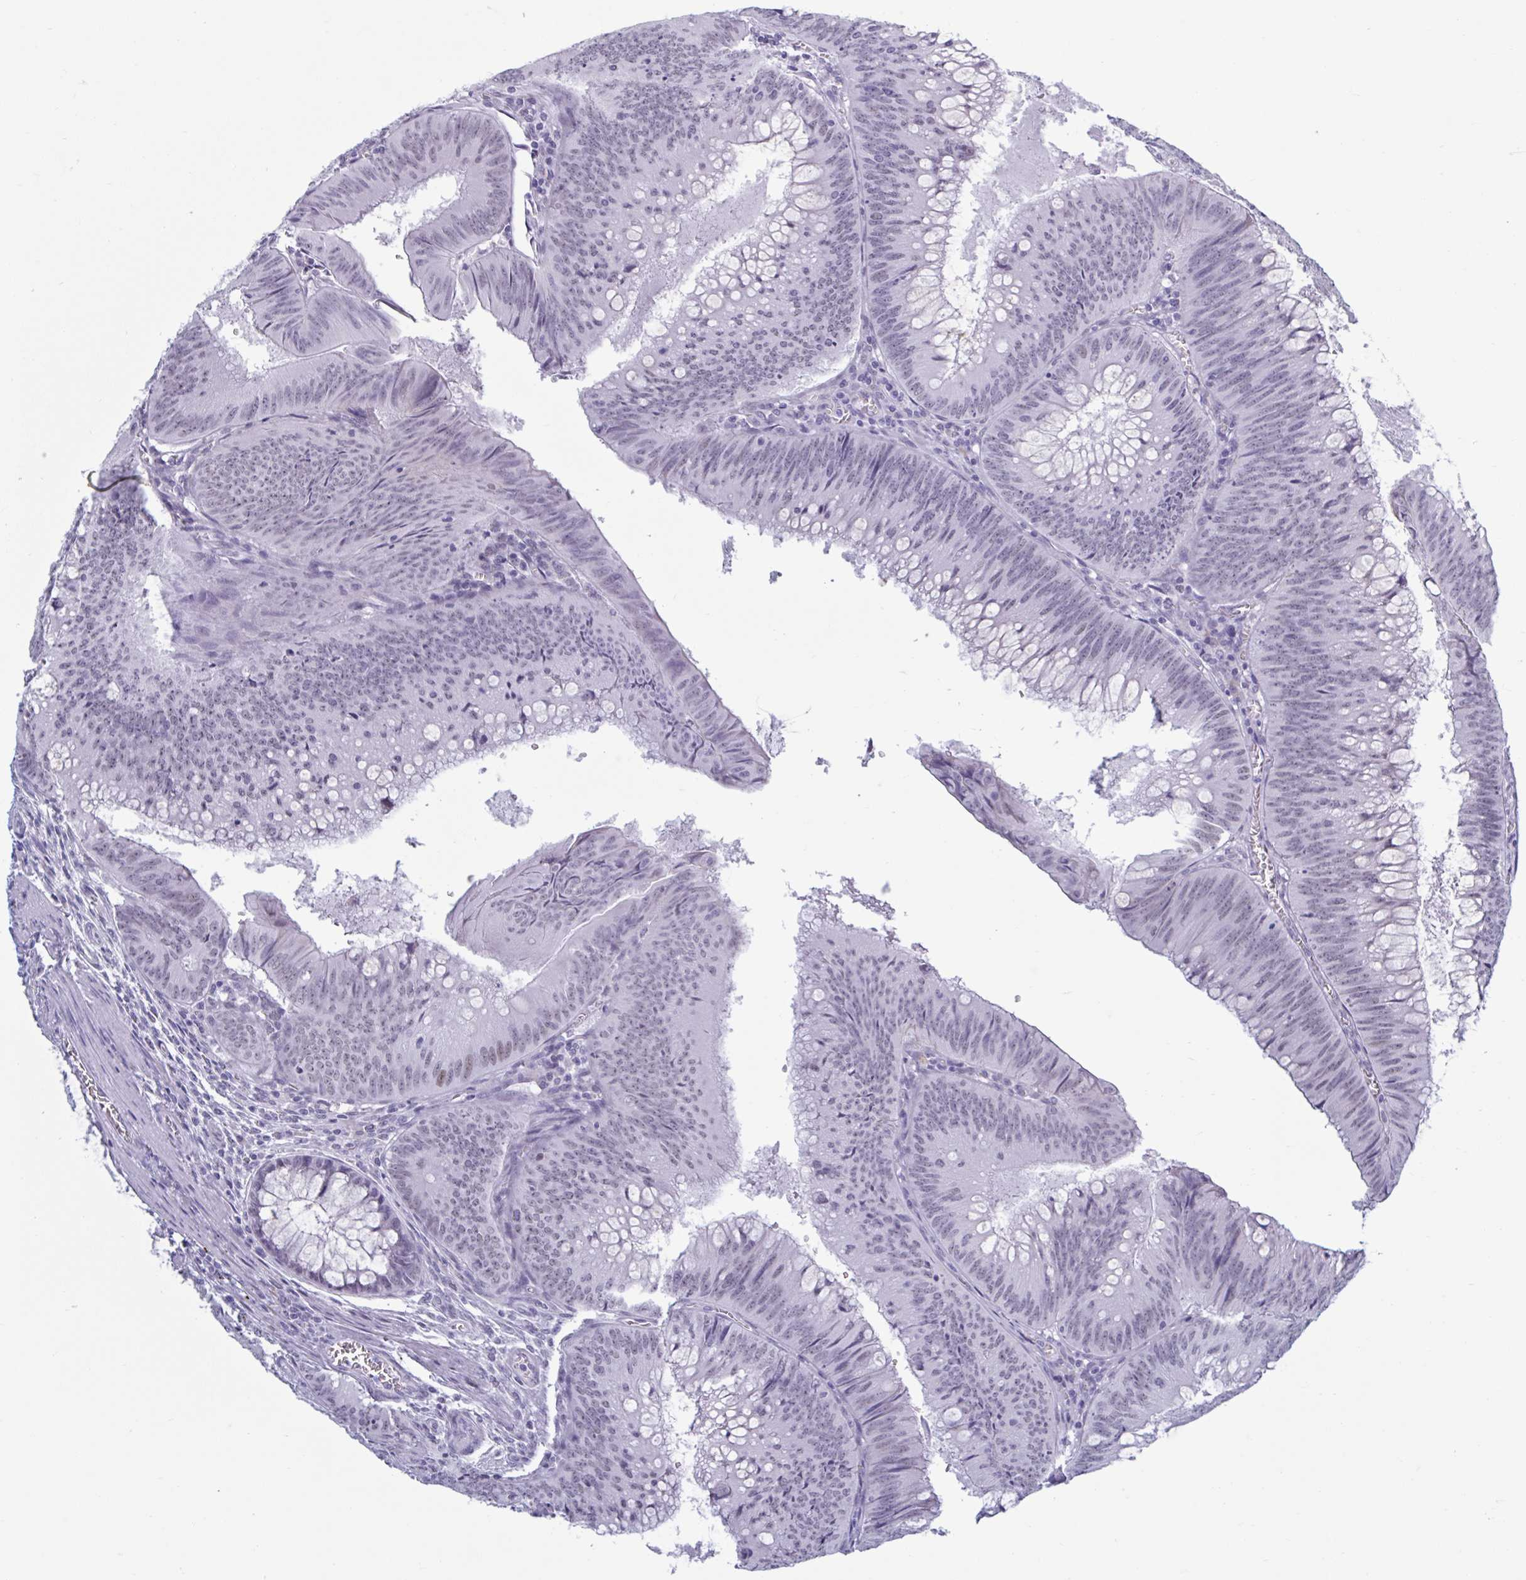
{"staining": {"intensity": "weak", "quantity": "<25%", "location": "nuclear"}, "tissue": "colorectal cancer", "cell_type": "Tumor cells", "image_type": "cancer", "snomed": [{"axis": "morphology", "description": "Adenocarcinoma, NOS"}, {"axis": "topography", "description": "Rectum"}], "caption": "The histopathology image exhibits no staining of tumor cells in colorectal adenocarcinoma. (DAB (3,3'-diaminobenzidine) IHC, high magnification).", "gene": "MSMB", "patient": {"sex": "female", "age": 72}}